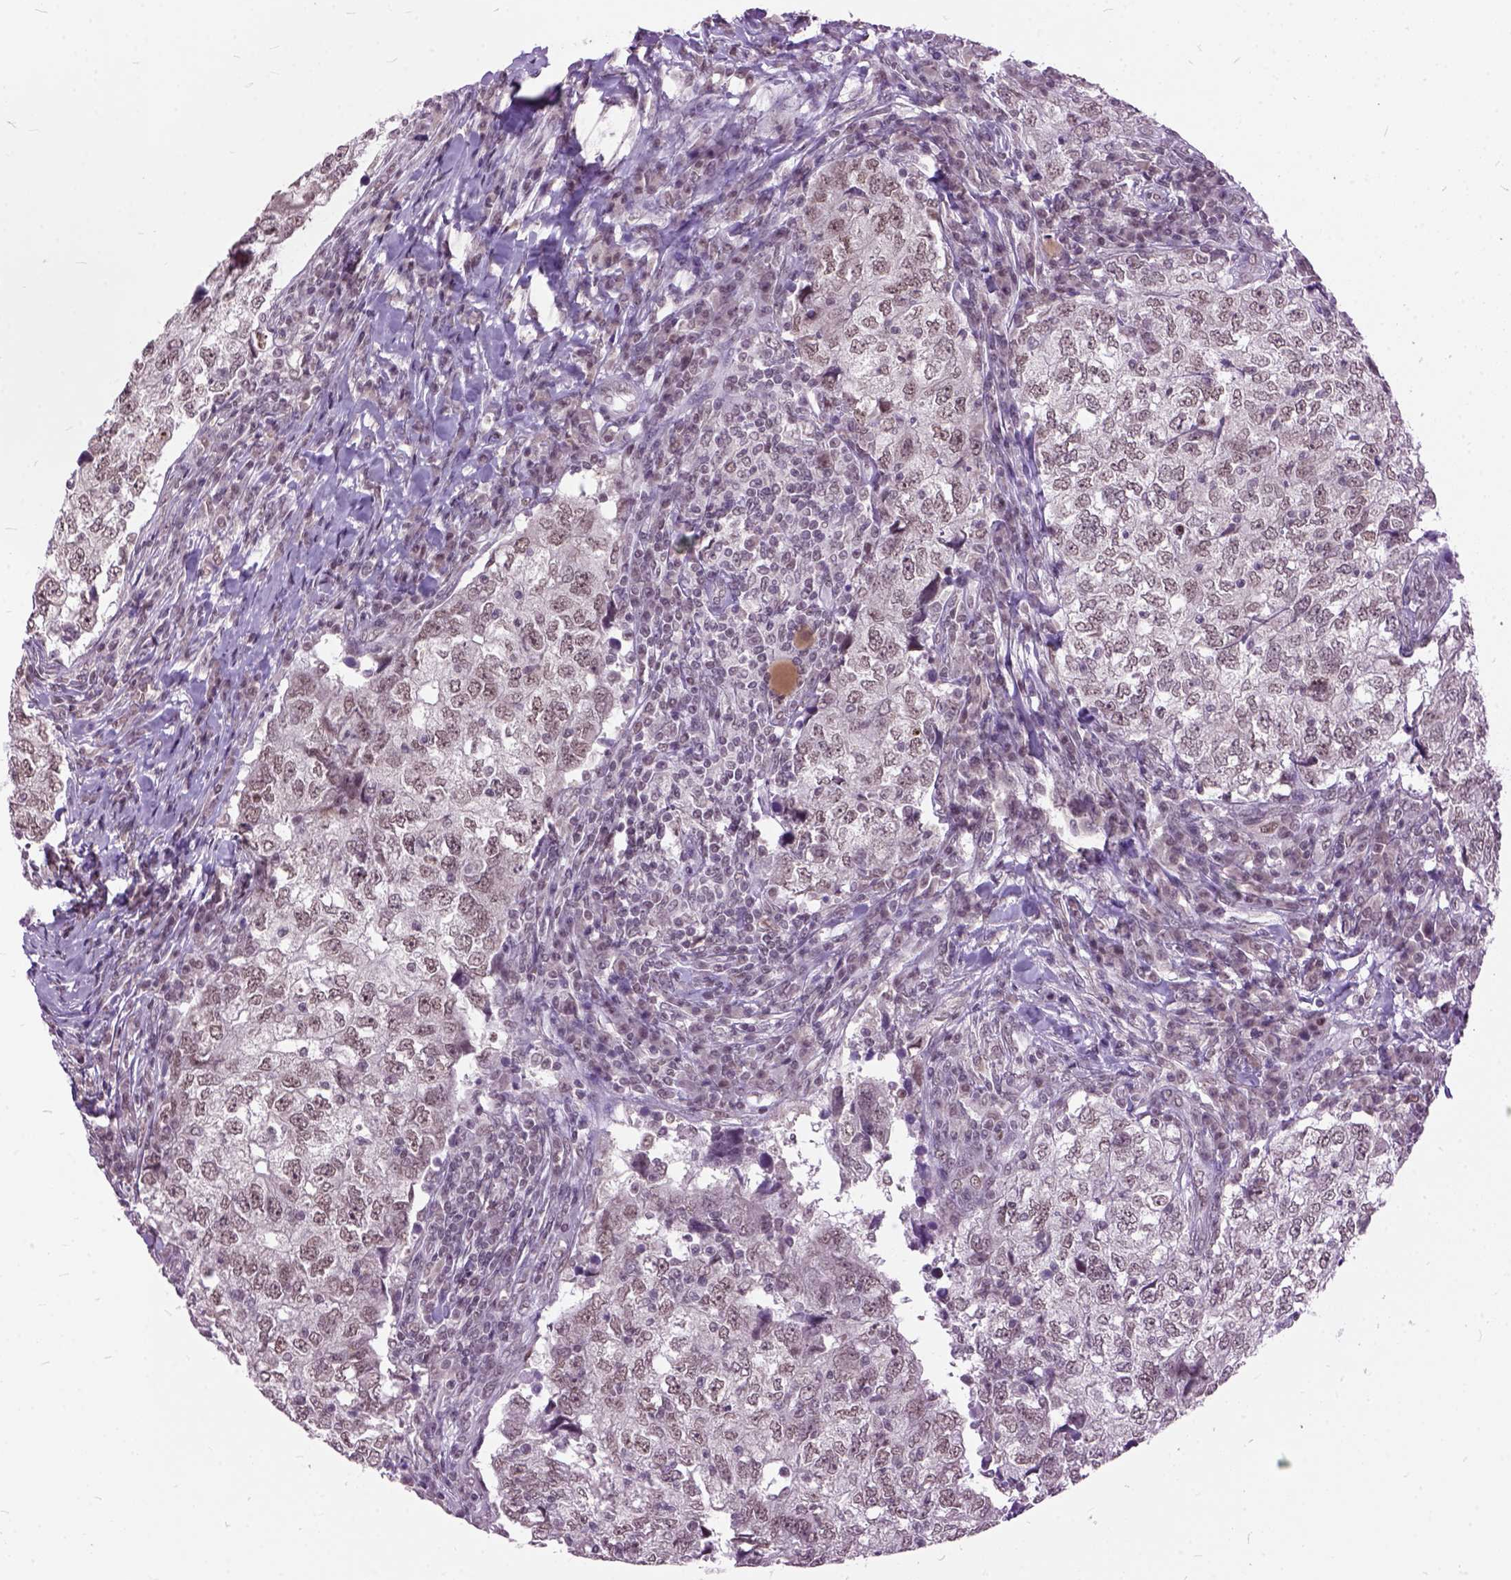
{"staining": {"intensity": "weak", "quantity": ">75%", "location": "nuclear"}, "tissue": "breast cancer", "cell_type": "Tumor cells", "image_type": "cancer", "snomed": [{"axis": "morphology", "description": "Duct carcinoma"}, {"axis": "topography", "description": "Breast"}], "caption": "Tumor cells show low levels of weak nuclear staining in approximately >75% of cells in human infiltrating ductal carcinoma (breast). (Brightfield microscopy of DAB IHC at high magnification).", "gene": "ORC5", "patient": {"sex": "female", "age": 30}}